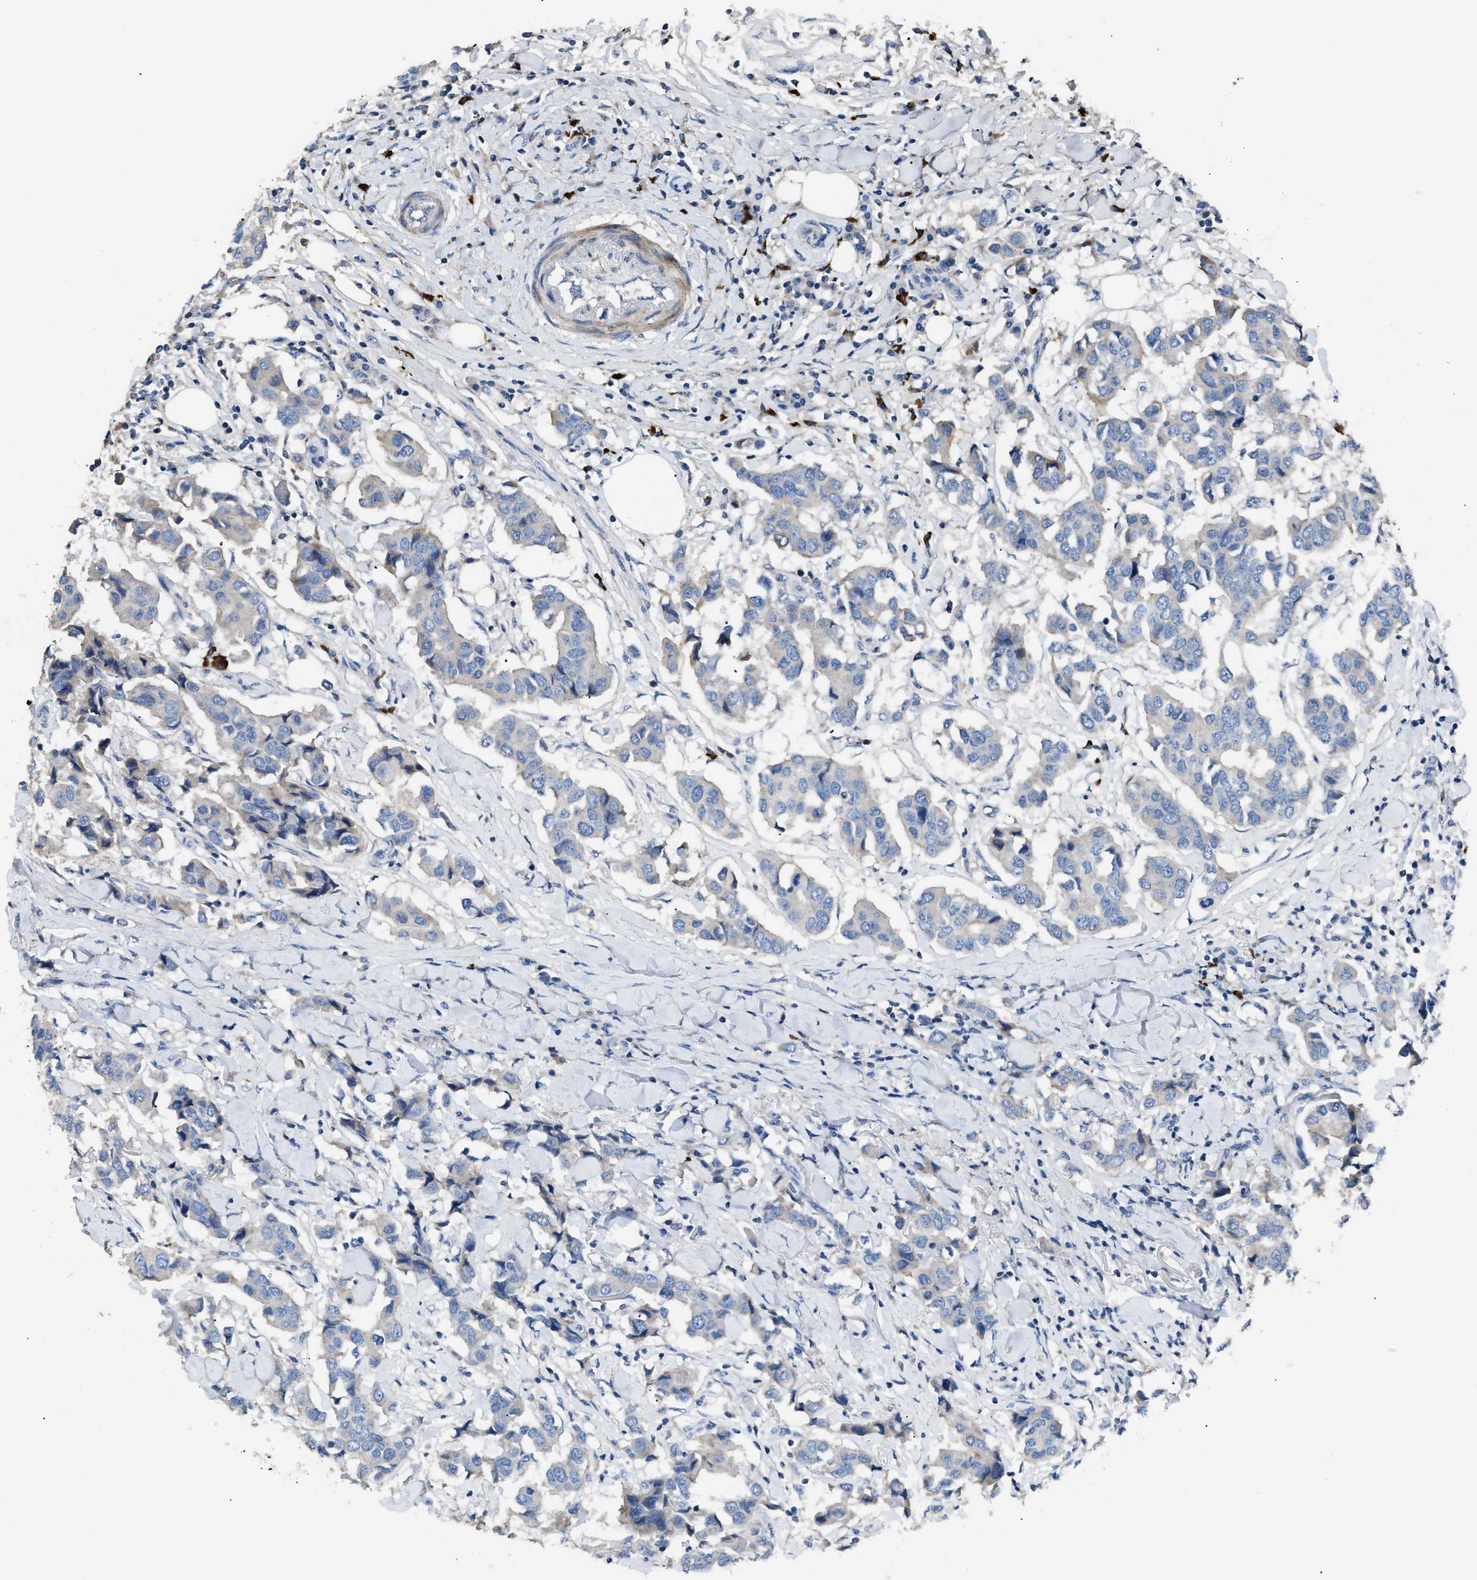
{"staining": {"intensity": "negative", "quantity": "none", "location": "none"}, "tissue": "breast cancer", "cell_type": "Tumor cells", "image_type": "cancer", "snomed": [{"axis": "morphology", "description": "Duct carcinoma"}, {"axis": "topography", "description": "Breast"}], "caption": "Human breast infiltrating ductal carcinoma stained for a protein using immunohistochemistry shows no expression in tumor cells.", "gene": "SGCZ", "patient": {"sex": "female", "age": 80}}